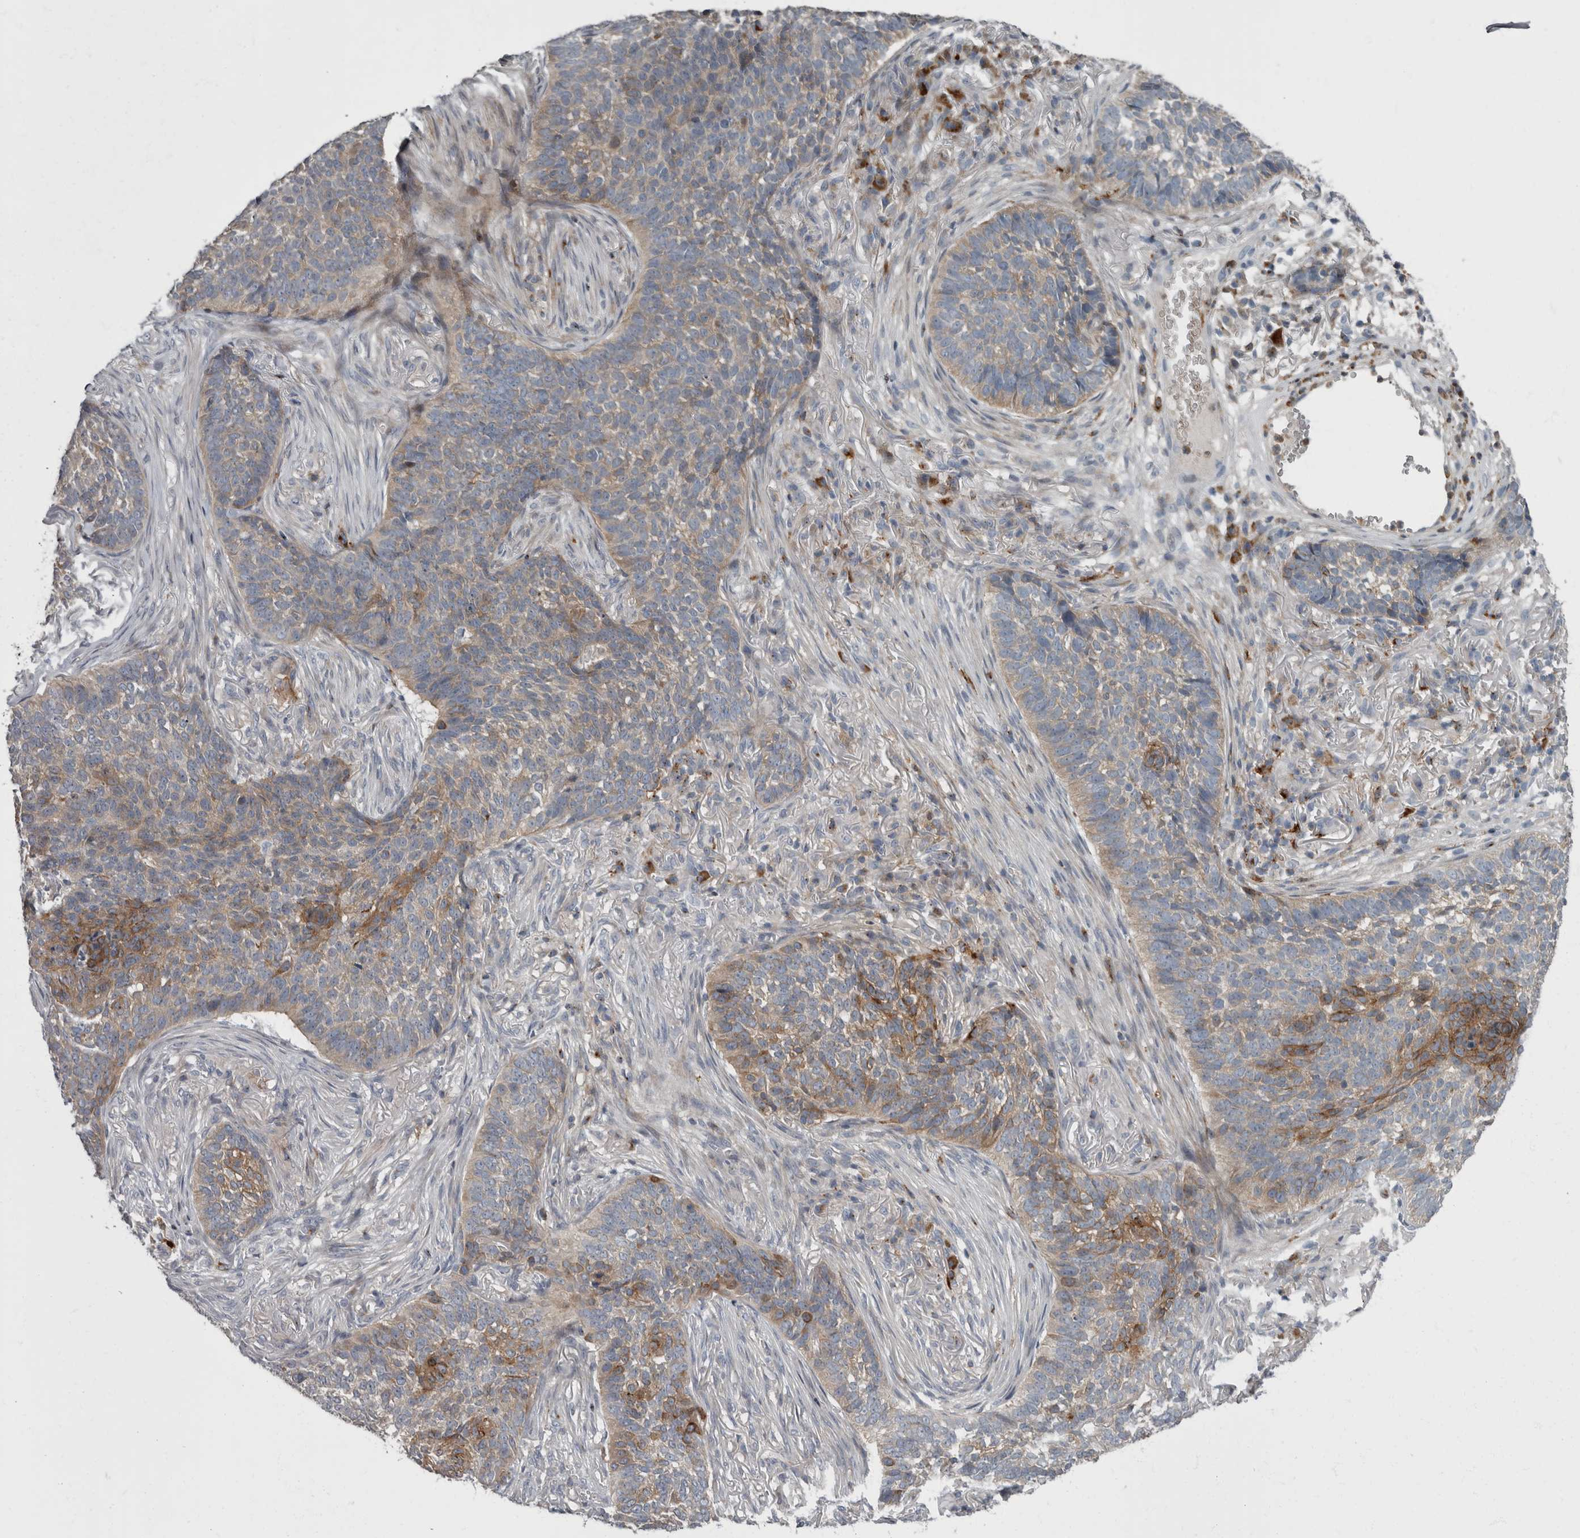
{"staining": {"intensity": "moderate", "quantity": "<25%", "location": "cytoplasmic/membranous"}, "tissue": "skin cancer", "cell_type": "Tumor cells", "image_type": "cancer", "snomed": [{"axis": "morphology", "description": "Basal cell carcinoma"}, {"axis": "topography", "description": "Skin"}], "caption": "This micrograph exhibits immunohistochemistry (IHC) staining of human skin cancer, with low moderate cytoplasmic/membranous staining in about <25% of tumor cells.", "gene": "CDC42BPG", "patient": {"sex": "male", "age": 85}}